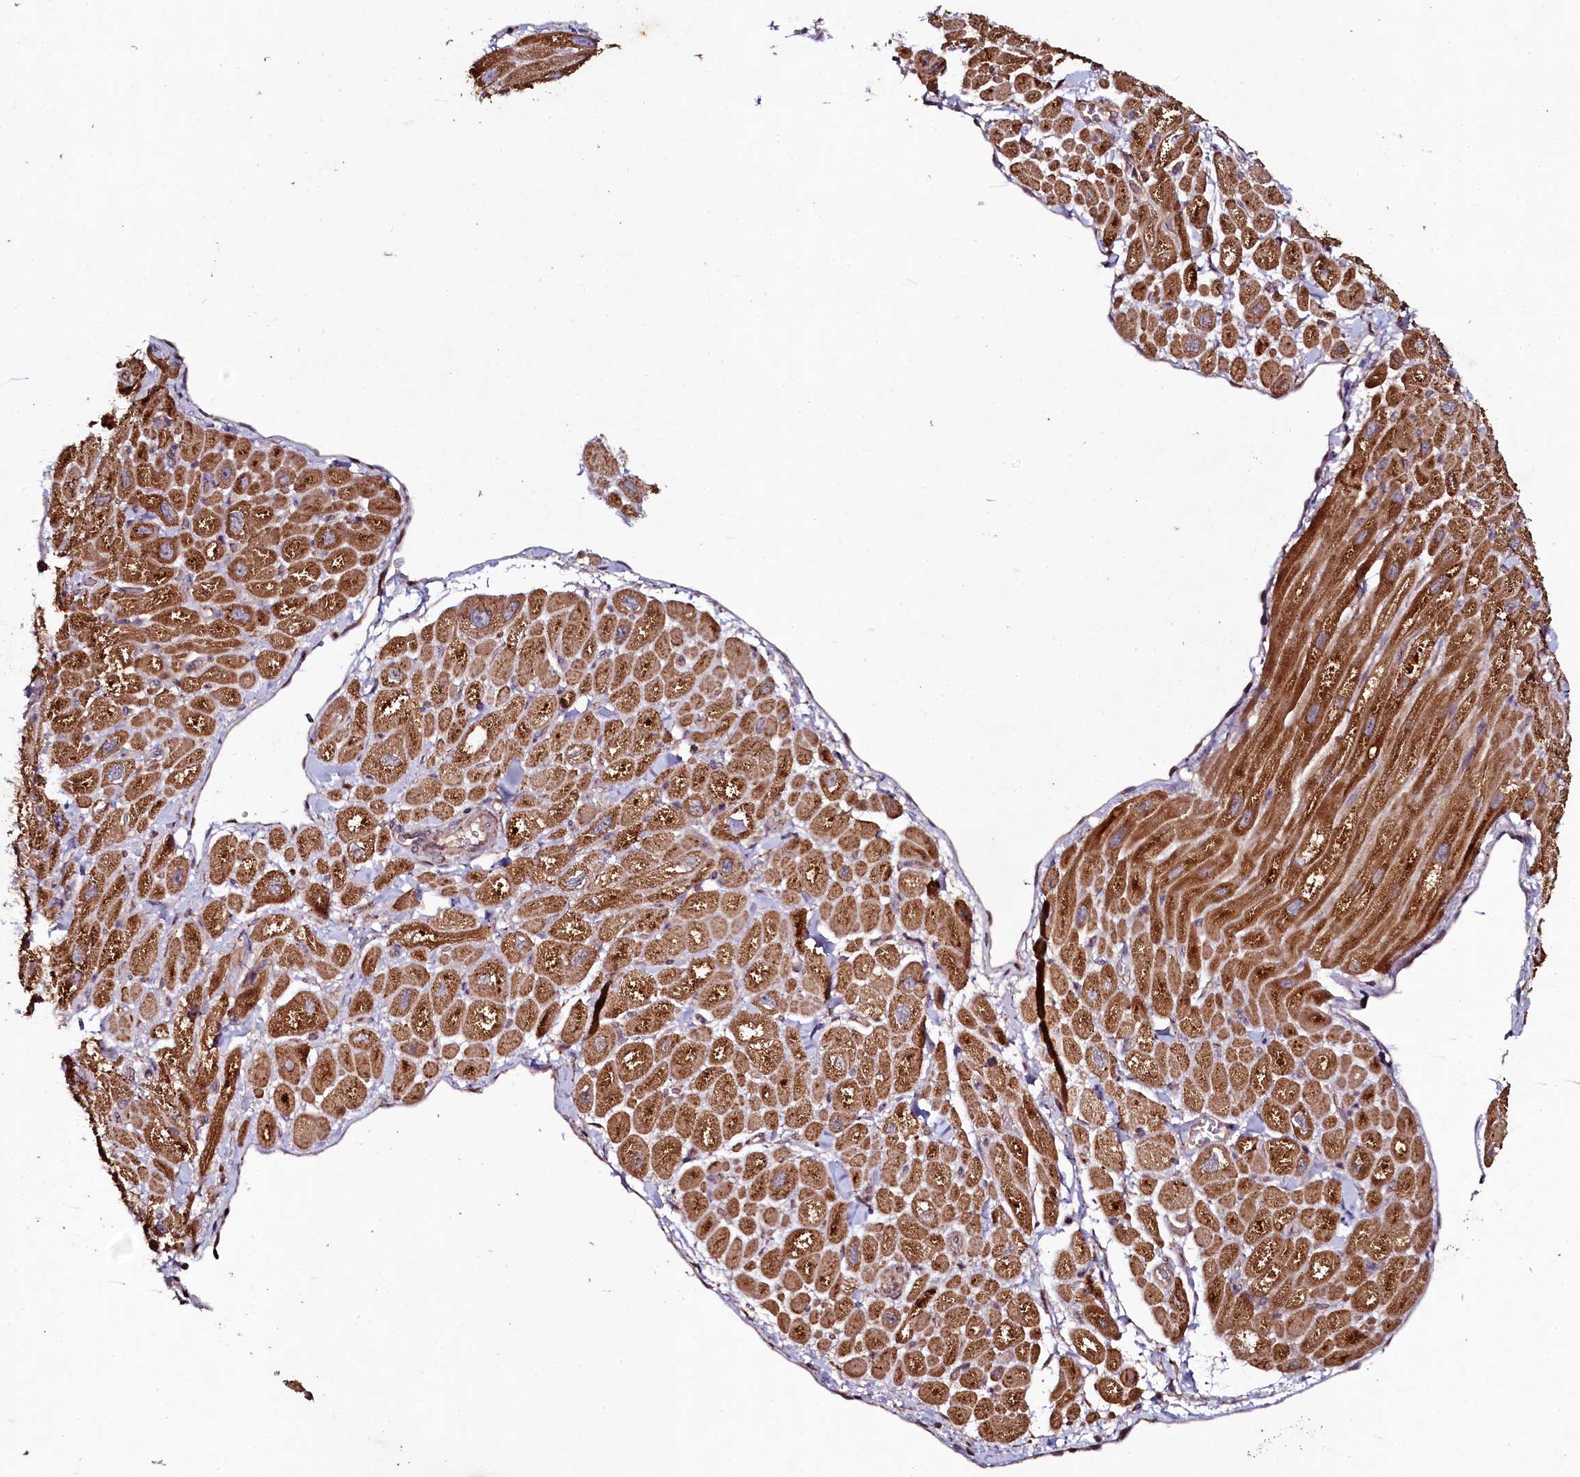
{"staining": {"intensity": "moderate", "quantity": ">75%", "location": "cytoplasmic/membranous"}, "tissue": "heart muscle", "cell_type": "Cardiomyocytes", "image_type": "normal", "snomed": [{"axis": "morphology", "description": "Normal tissue, NOS"}, {"axis": "topography", "description": "Heart"}], "caption": "This is an image of immunohistochemistry staining of unremarkable heart muscle, which shows moderate positivity in the cytoplasmic/membranous of cardiomyocytes.", "gene": "SEC24C", "patient": {"sex": "male", "age": 65}}